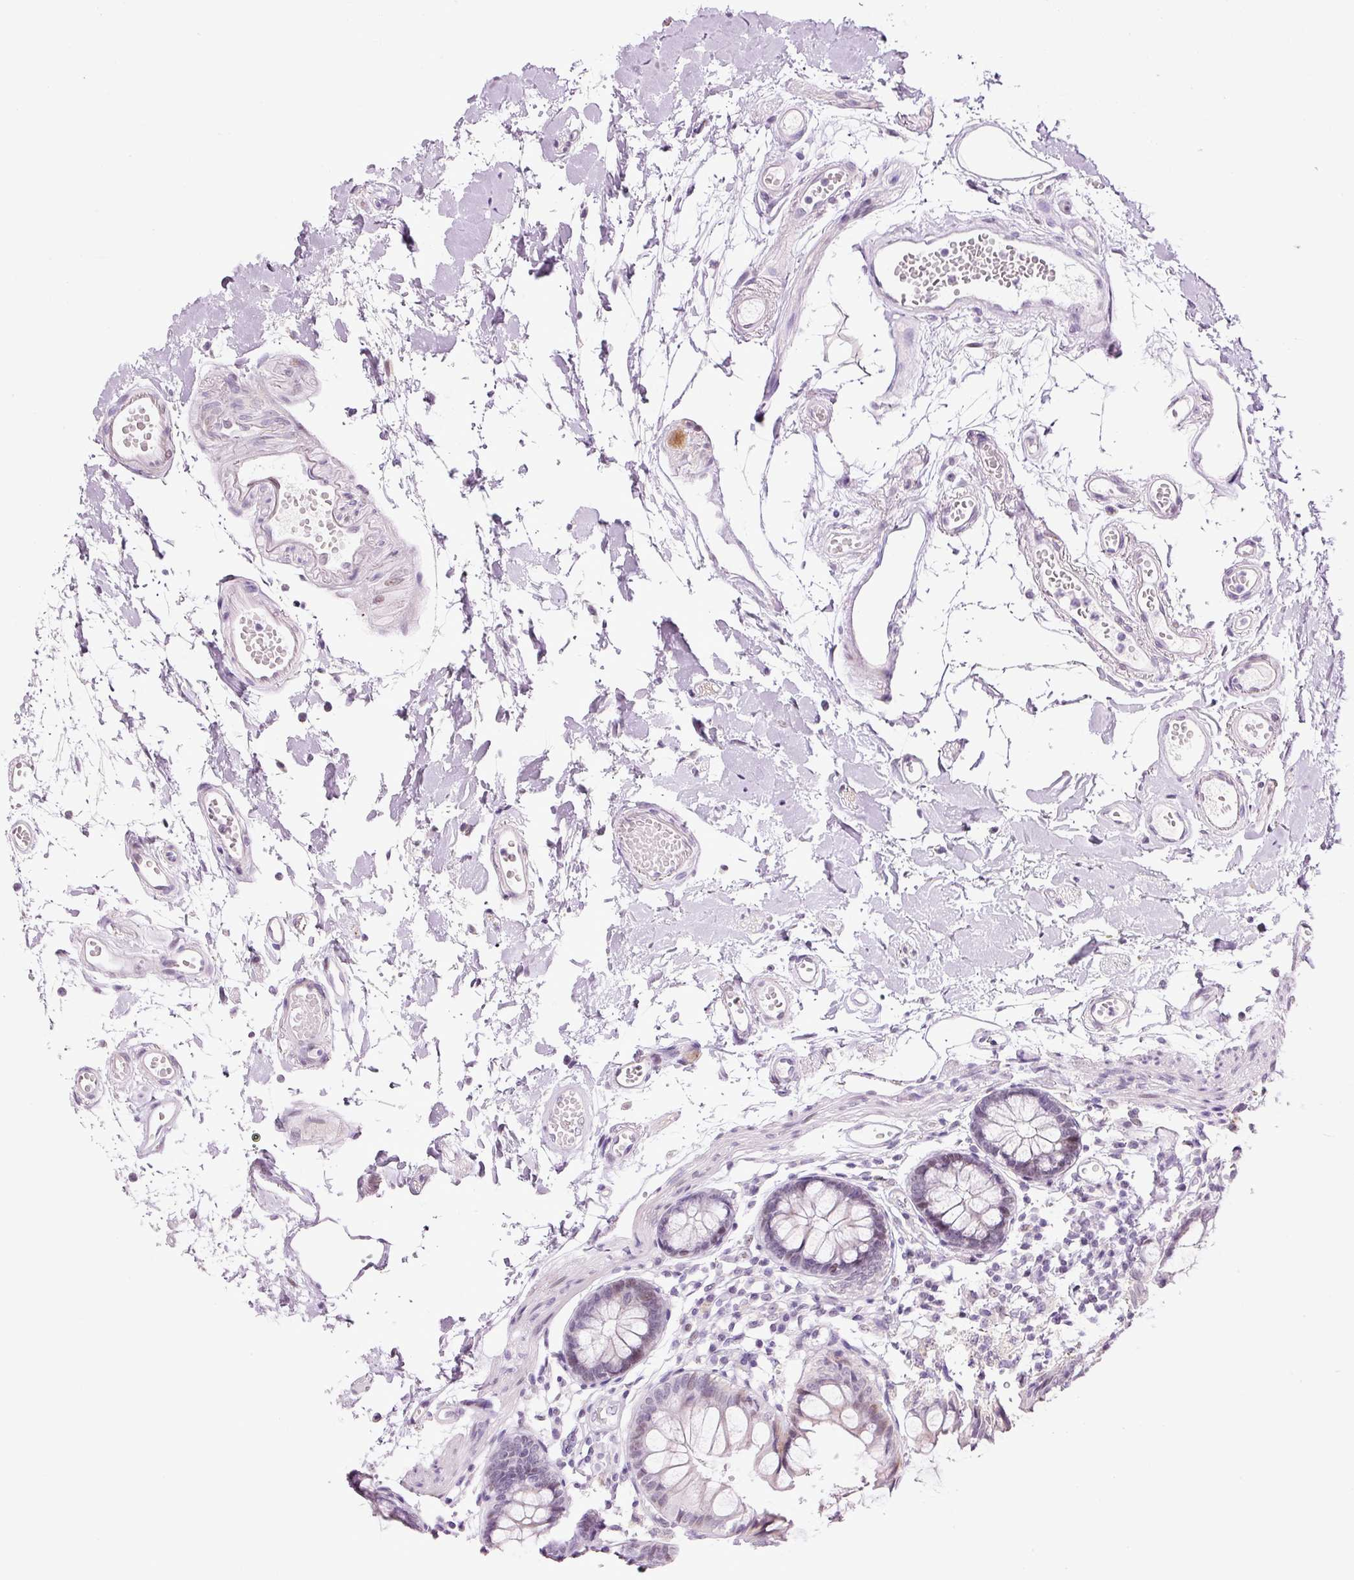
{"staining": {"intensity": "negative", "quantity": "none", "location": "none"}, "tissue": "colon", "cell_type": "Endothelial cells", "image_type": "normal", "snomed": [{"axis": "morphology", "description": "Normal tissue, NOS"}, {"axis": "topography", "description": "Colon"}], "caption": "Micrograph shows no significant protein staining in endothelial cells of normal colon.", "gene": "ANKRD20A1", "patient": {"sex": "female", "age": 84}}